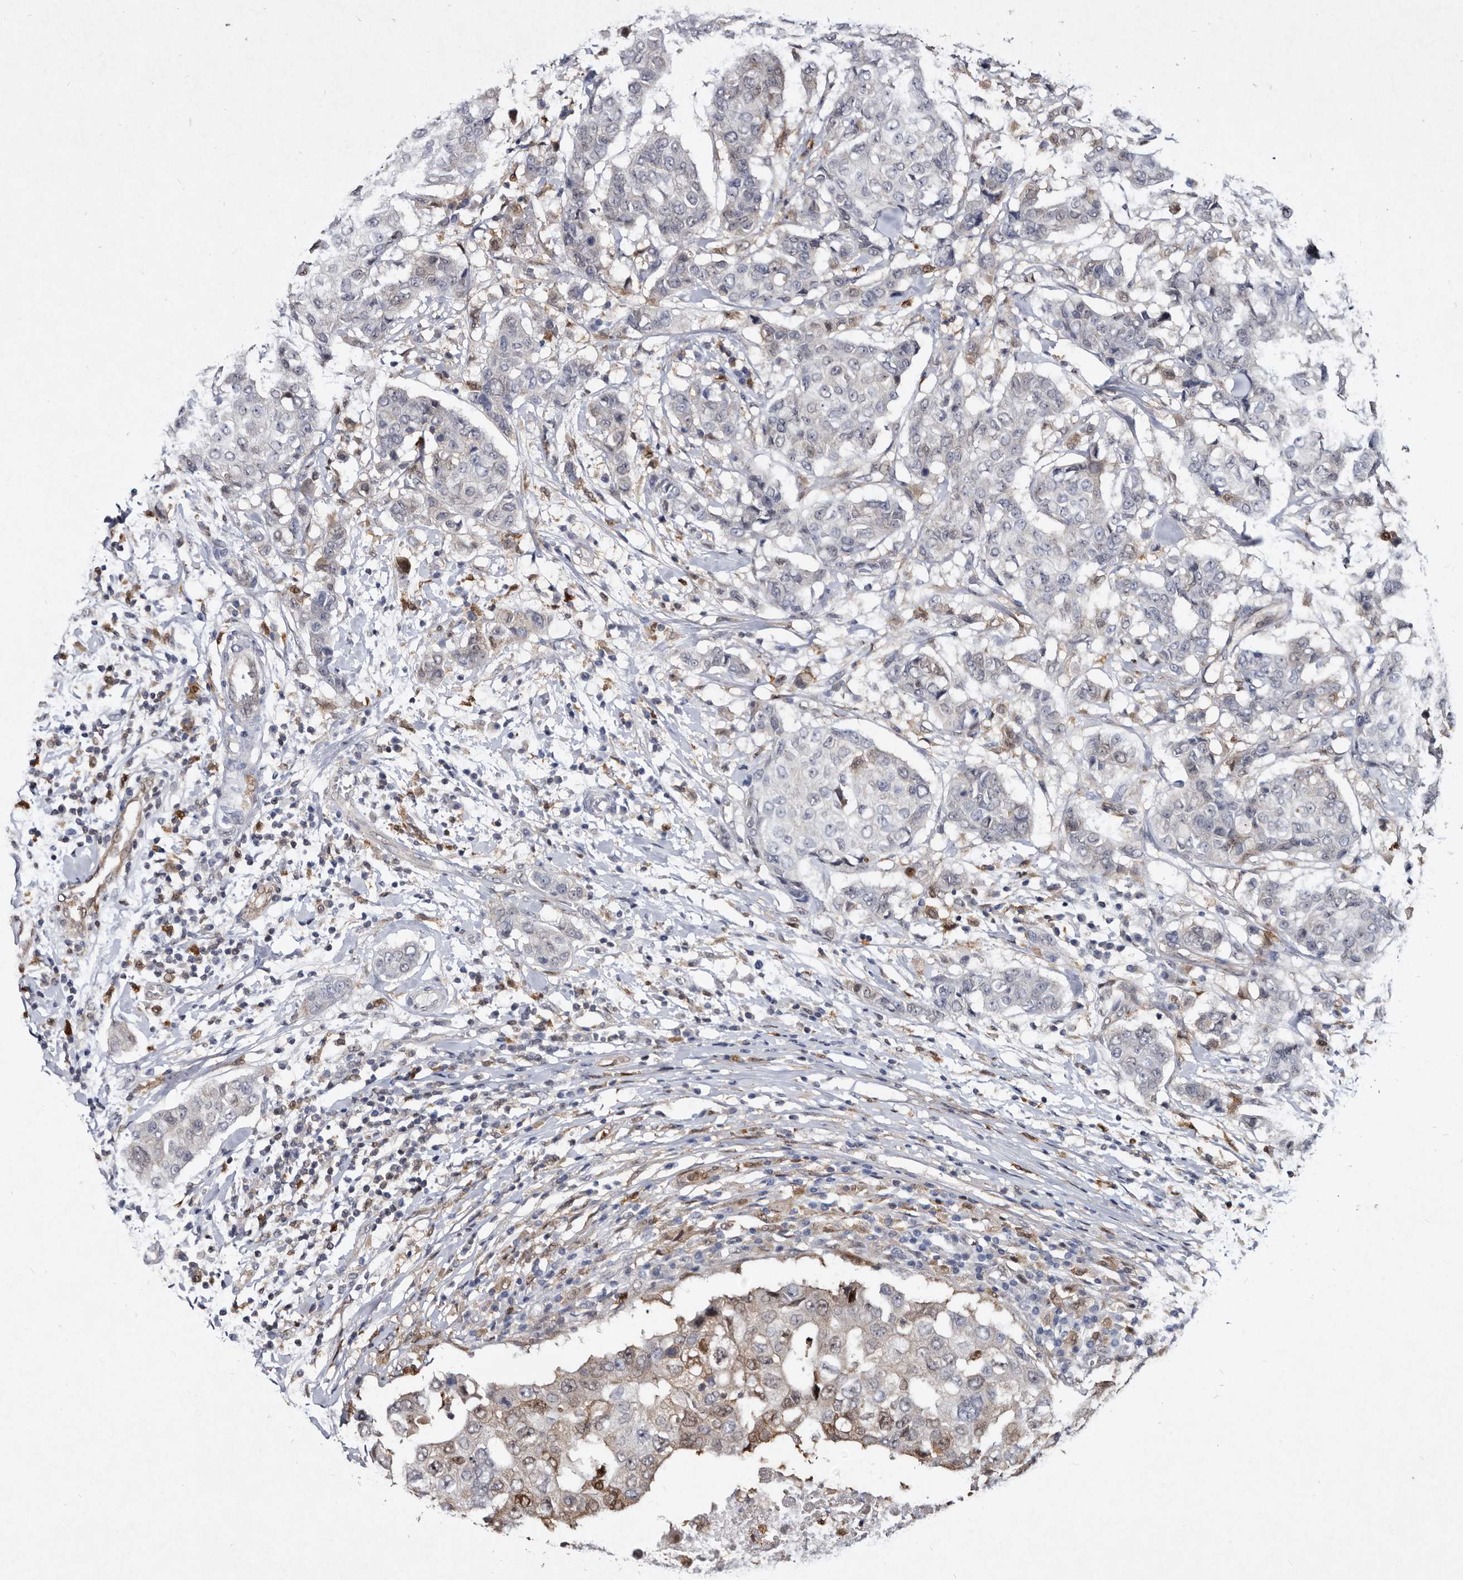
{"staining": {"intensity": "weak", "quantity": "<25%", "location": "nuclear"}, "tissue": "breast cancer", "cell_type": "Tumor cells", "image_type": "cancer", "snomed": [{"axis": "morphology", "description": "Duct carcinoma"}, {"axis": "topography", "description": "Breast"}], "caption": "A micrograph of human infiltrating ductal carcinoma (breast) is negative for staining in tumor cells.", "gene": "SERPINB8", "patient": {"sex": "female", "age": 27}}